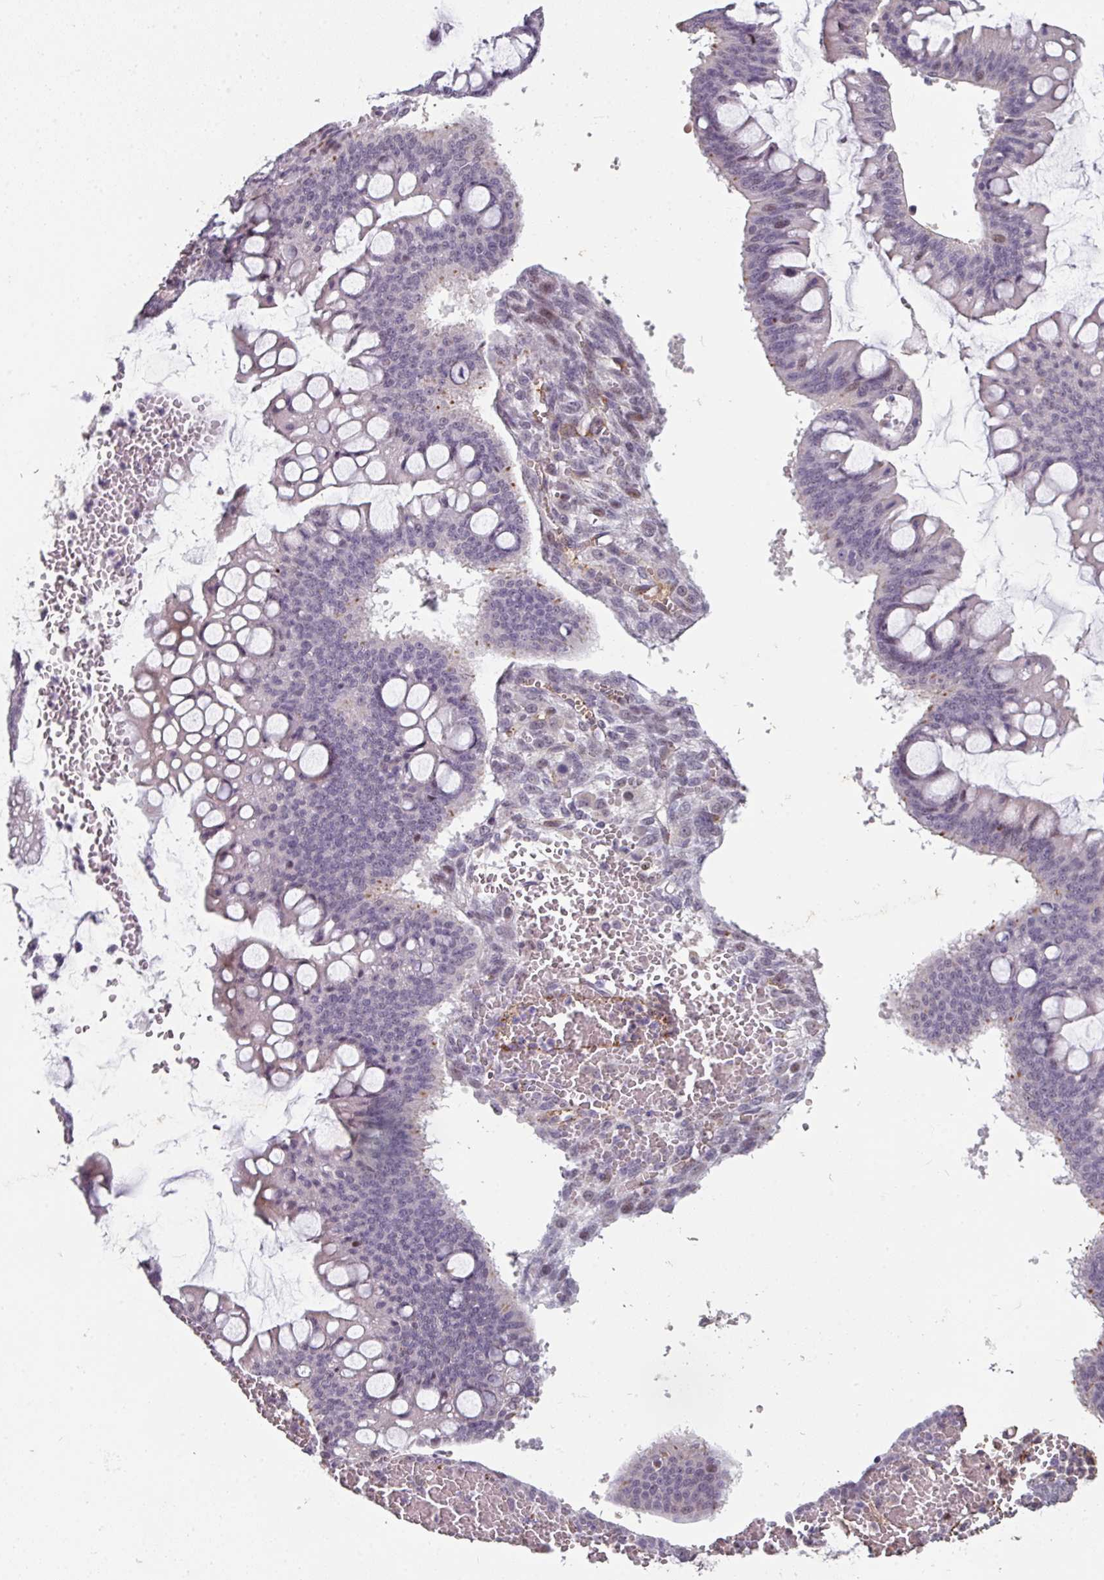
{"staining": {"intensity": "moderate", "quantity": "<25%", "location": "nuclear"}, "tissue": "ovarian cancer", "cell_type": "Tumor cells", "image_type": "cancer", "snomed": [{"axis": "morphology", "description": "Cystadenocarcinoma, mucinous, NOS"}, {"axis": "topography", "description": "Ovary"}], "caption": "High-magnification brightfield microscopy of mucinous cystadenocarcinoma (ovarian) stained with DAB (brown) and counterstained with hematoxylin (blue). tumor cells exhibit moderate nuclear staining is appreciated in approximately<25% of cells.", "gene": "SIDT2", "patient": {"sex": "female", "age": 73}}